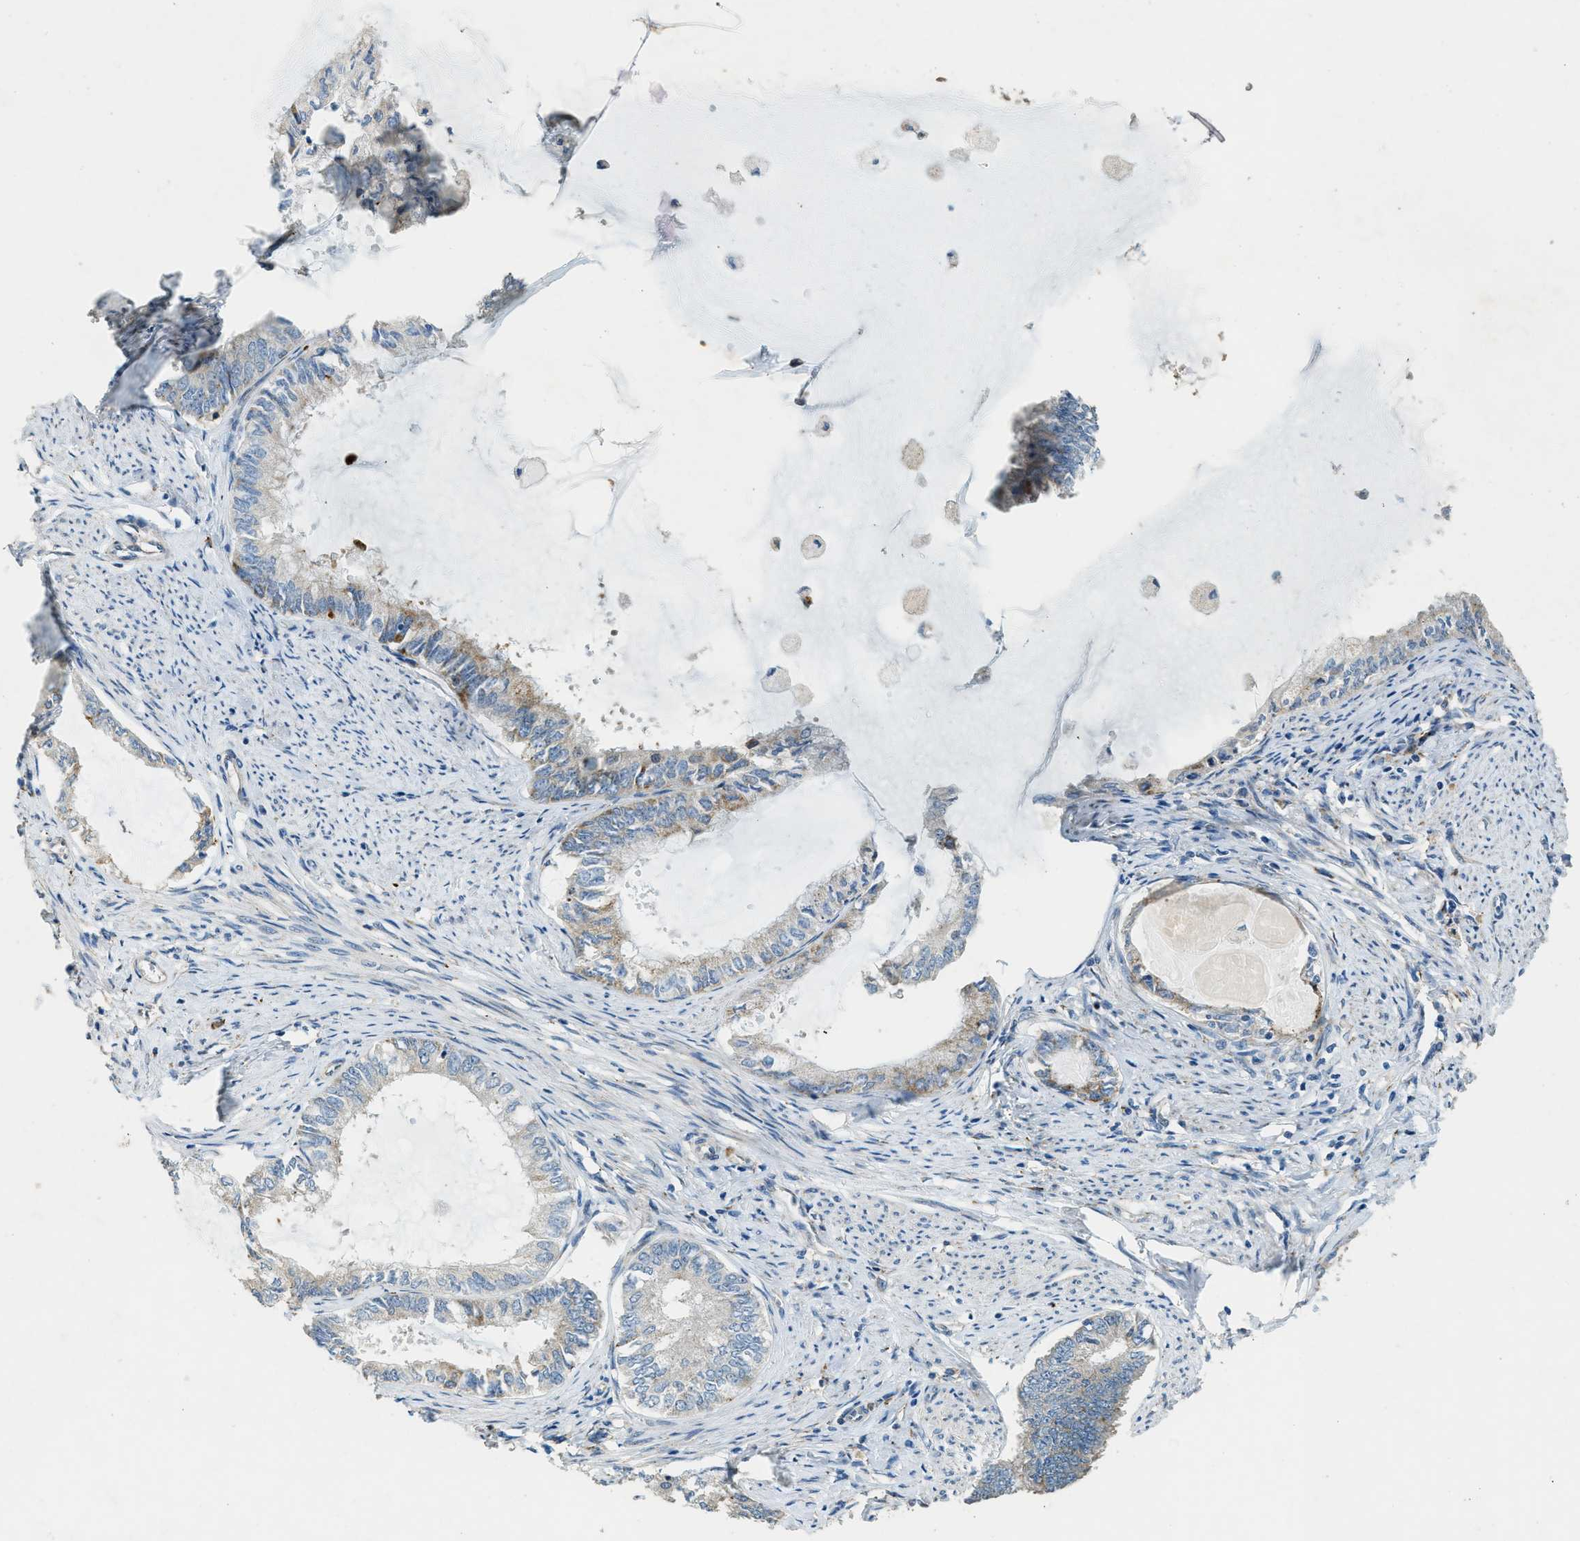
{"staining": {"intensity": "moderate", "quantity": "<25%", "location": "cytoplasmic/membranous"}, "tissue": "endometrial cancer", "cell_type": "Tumor cells", "image_type": "cancer", "snomed": [{"axis": "morphology", "description": "Adenocarcinoma, NOS"}, {"axis": "topography", "description": "Endometrium"}], "caption": "This photomicrograph exhibits endometrial cancer (adenocarcinoma) stained with IHC to label a protein in brown. The cytoplasmic/membranous of tumor cells show moderate positivity for the protein. Nuclei are counter-stained blue.", "gene": "HERC2", "patient": {"sex": "female", "age": 86}}